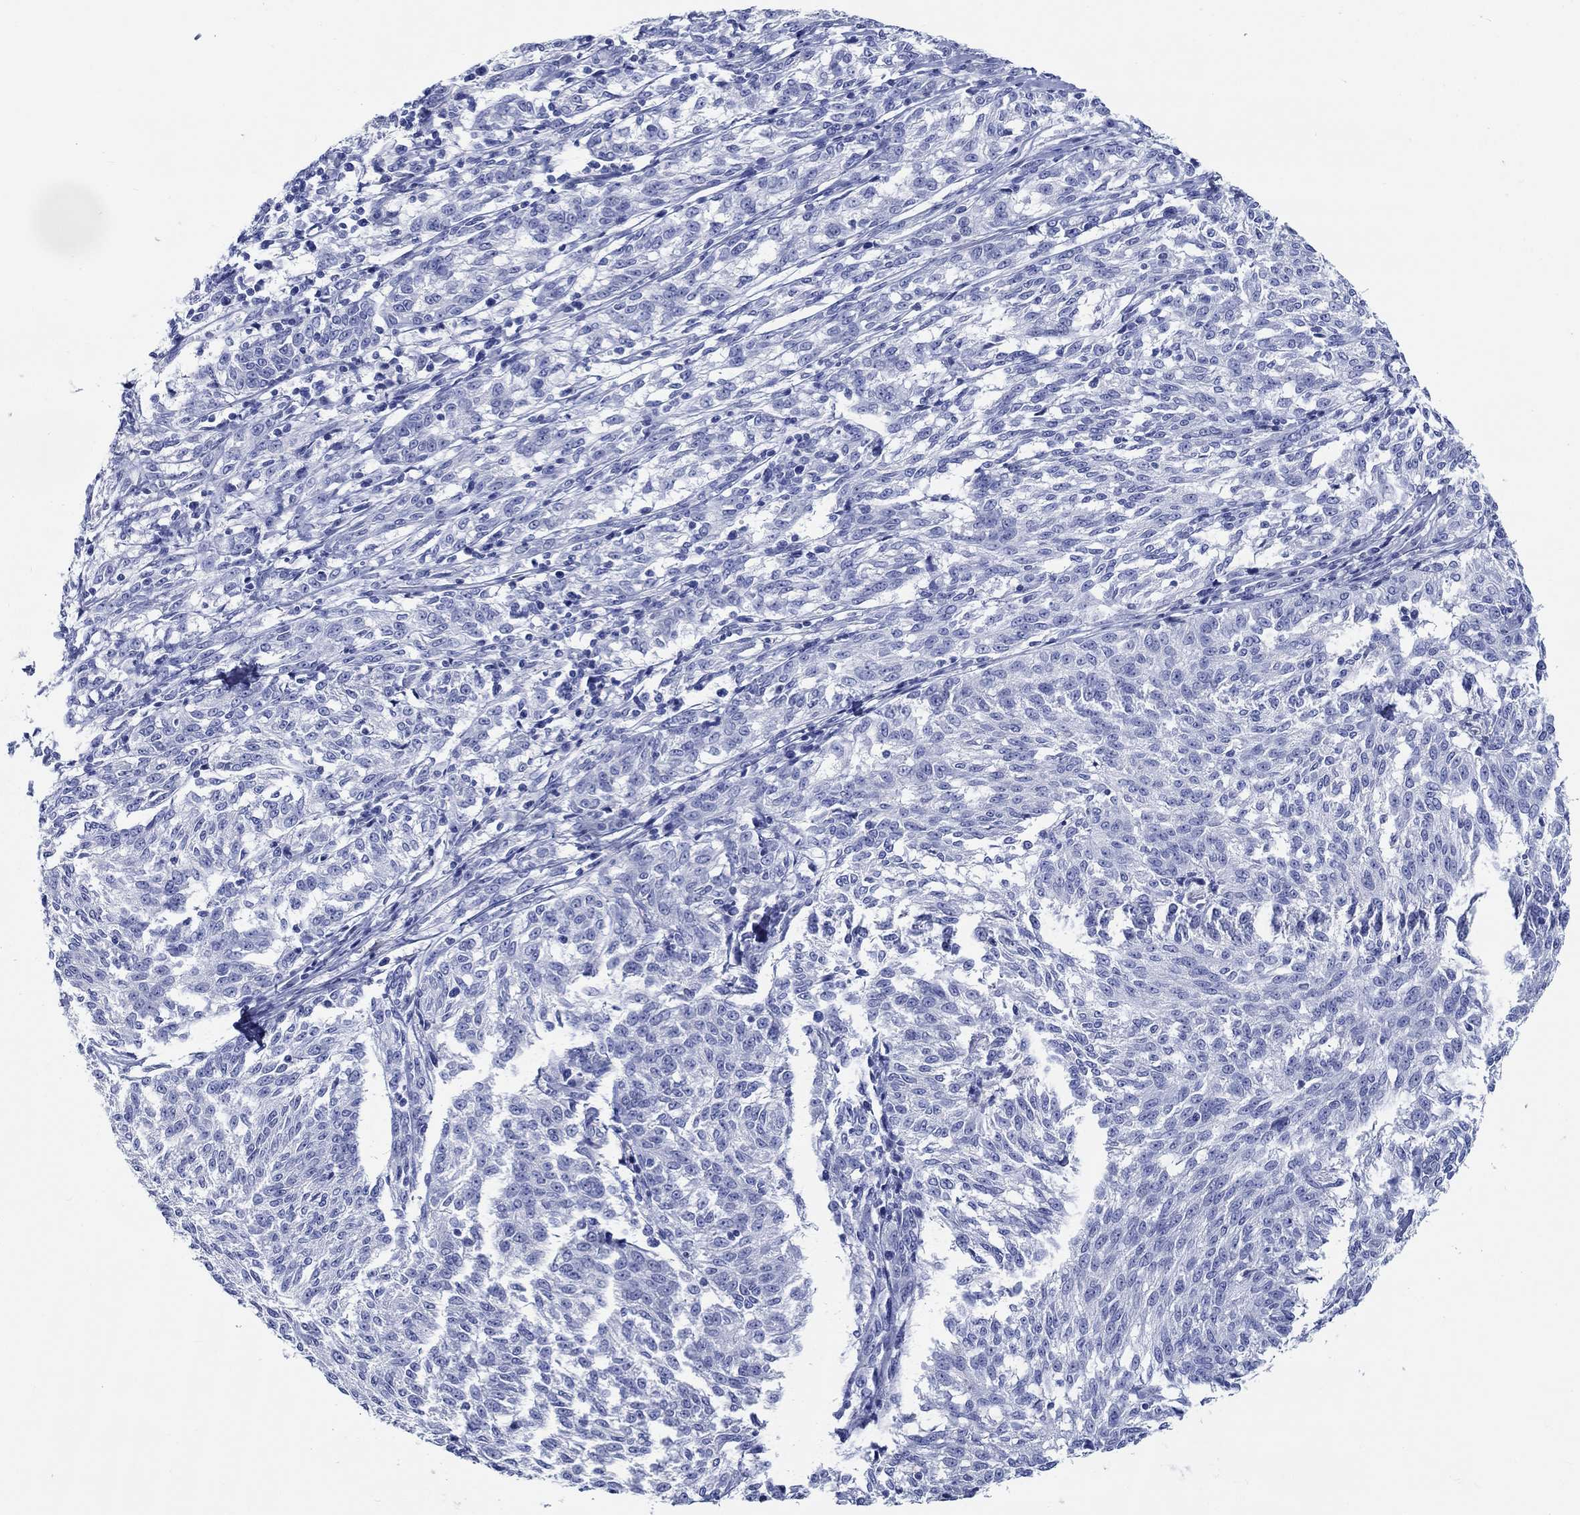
{"staining": {"intensity": "negative", "quantity": "none", "location": "none"}, "tissue": "melanoma", "cell_type": "Tumor cells", "image_type": "cancer", "snomed": [{"axis": "morphology", "description": "Malignant melanoma, NOS"}, {"axis": "topography", "description": "Skin"}], "caption": "Melanoma was stained to show a protein in brown. There is no significant expression in tumor cells.", "gene": "FBXO2", "patient": {"sex": "female", "age": 72}}